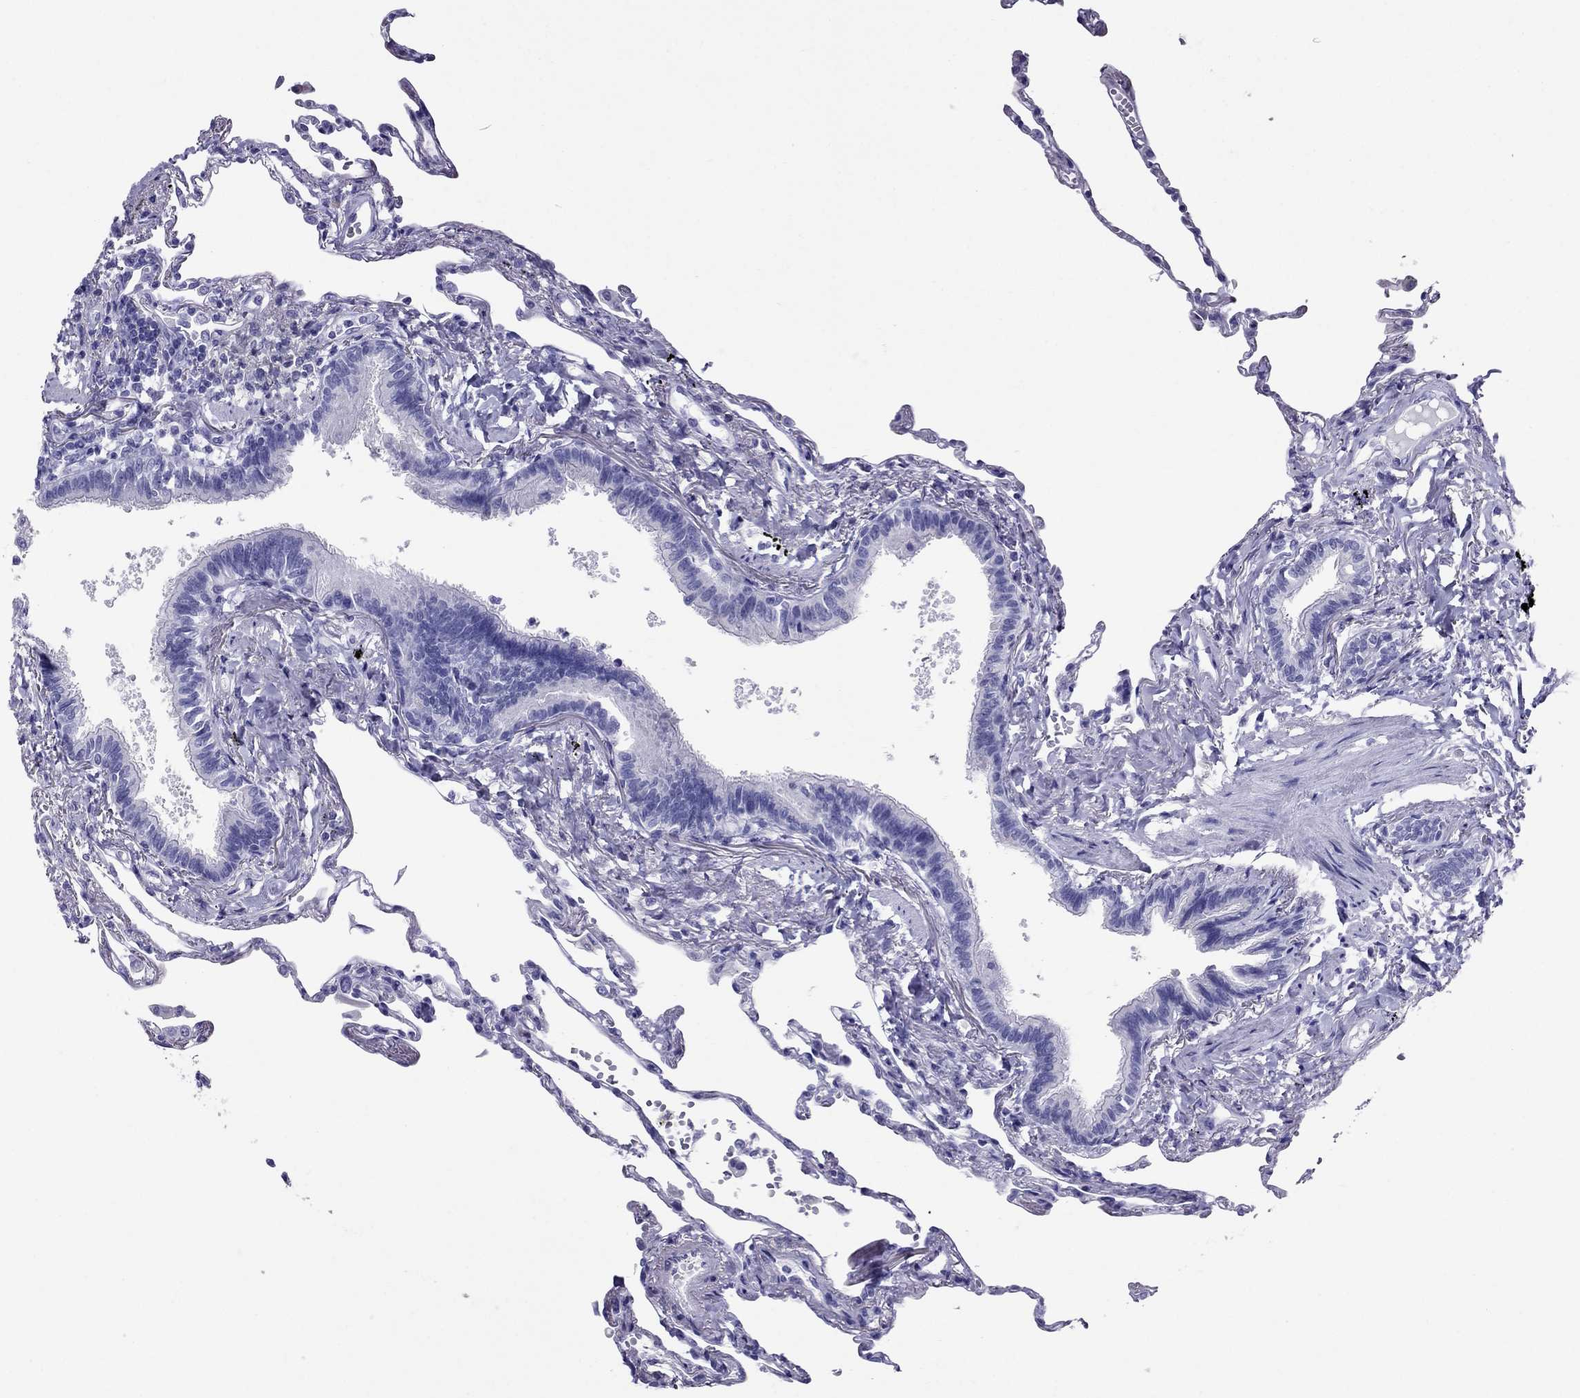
{"staining": {"intensity": "negative", "quantity": "none", "location": "none"}, "tissue": "lung", "cell_type": "Alveolar cells", "image_type": "normal", "snomed": [{"axis": "morphology", "description": "Normal tissue, NOS"}, {"axis": "topography", "description": "Lung"}], "caption": "The immunohistochemistry image has no significant expression in alveolar cells of lung. Nuclei are stained in blue.", "gene": "AVPR1B", "patient": {"sex": "male", "age": 78}}